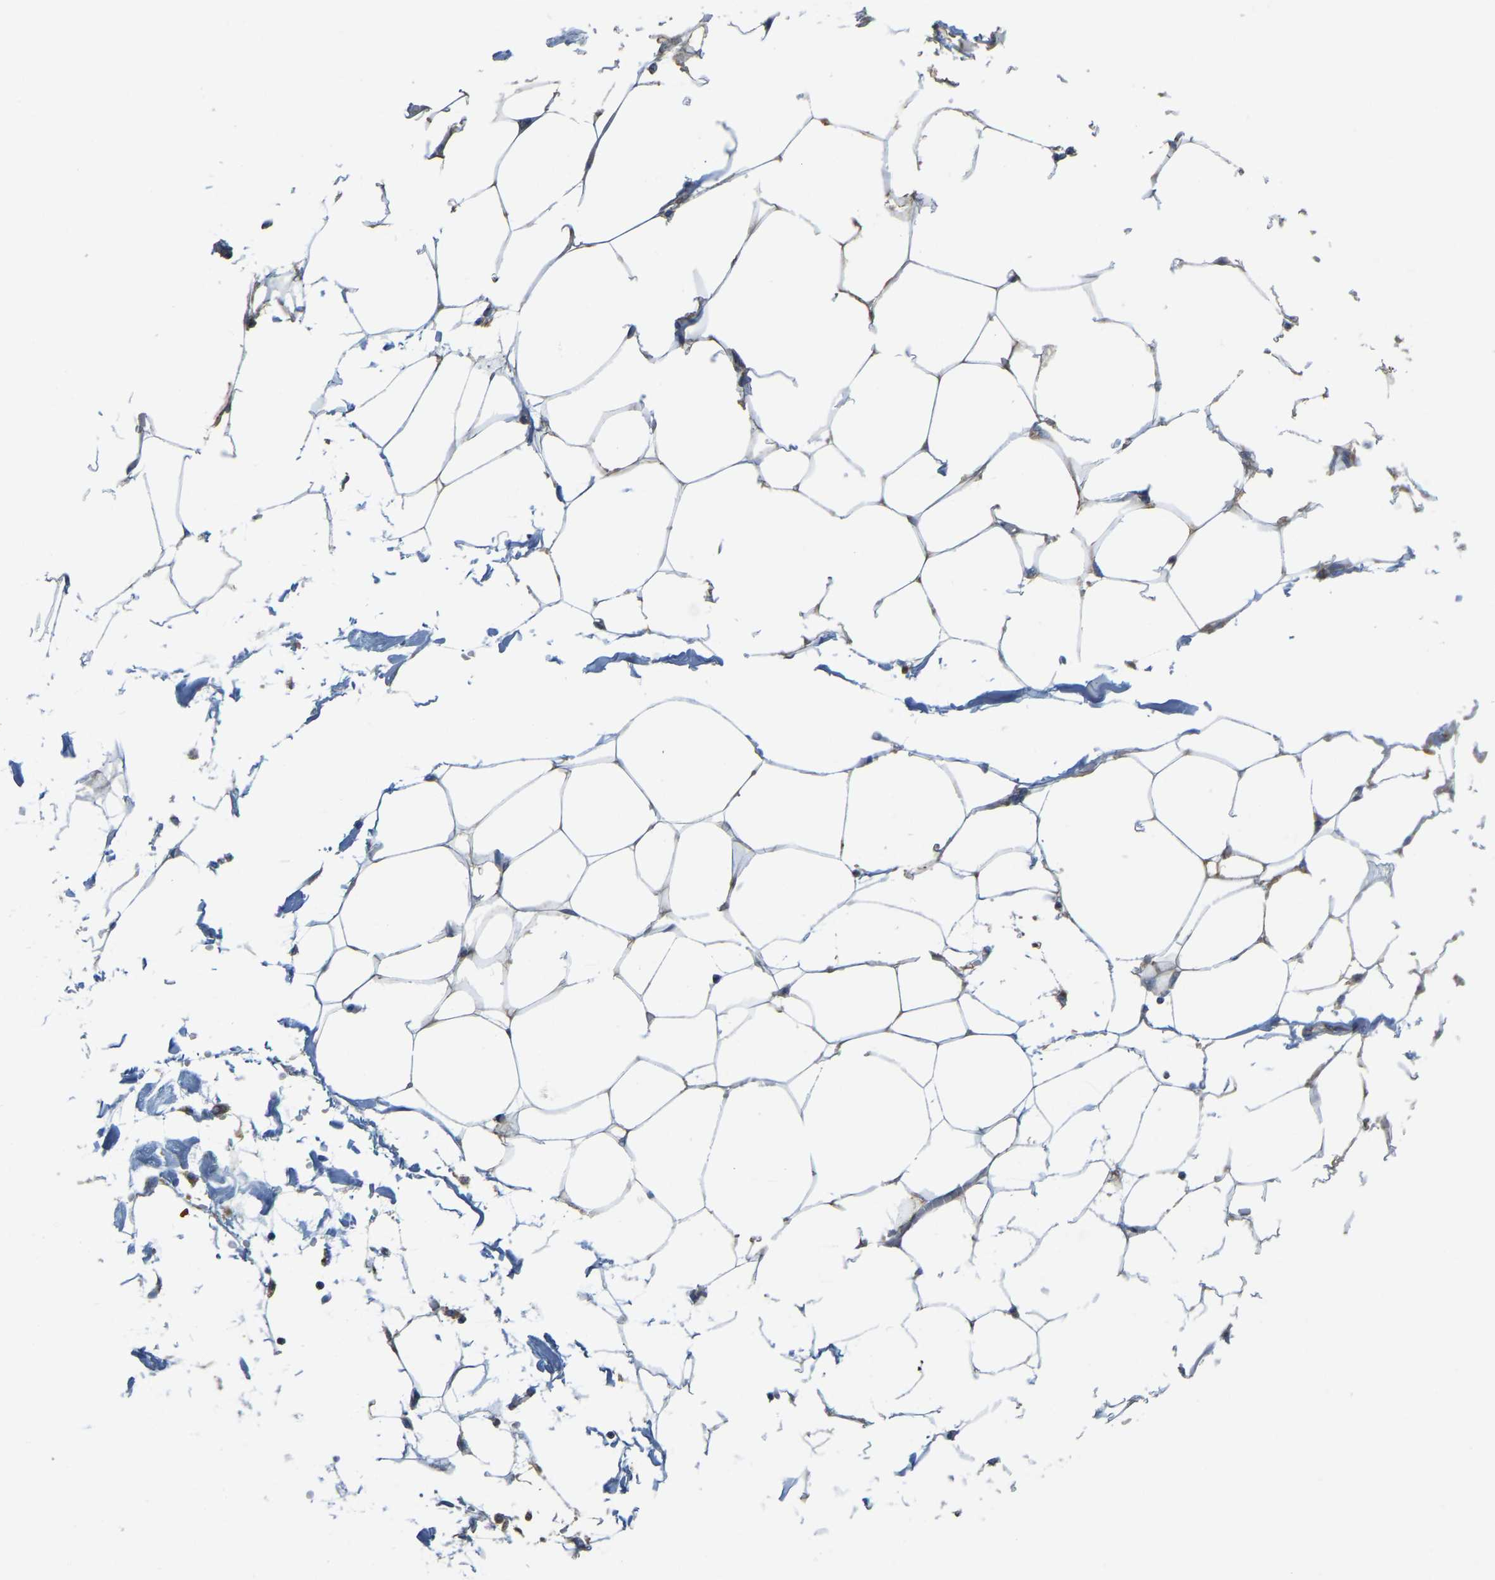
{"staining": {"intensity": "negative", "quantity": "none", "location": "none"}, "tissue": "adipose tissue", "cell_type": "Adipocytes", "image_type": "normal", "snomed": [{"axis": "morphology", "description": "Normal tissue, NOS"}, {"axis": "morphology", "description": "Adenocarcinoma, NOS"}, {"axis": "topography", "description": "Colon"}, {"axis": "topography", "description": "Peripheral nerve tissue"}], "caption": "IHC histopathology image of benign human adipose tissue stained for a protein (brown), which shows no positivity in adipocytes. (Immunohistochemistry (ihc), brightfield microscopy, high magnification).", "gene": "PSMD7", "patient": {"sex": "male", "age": 14}}